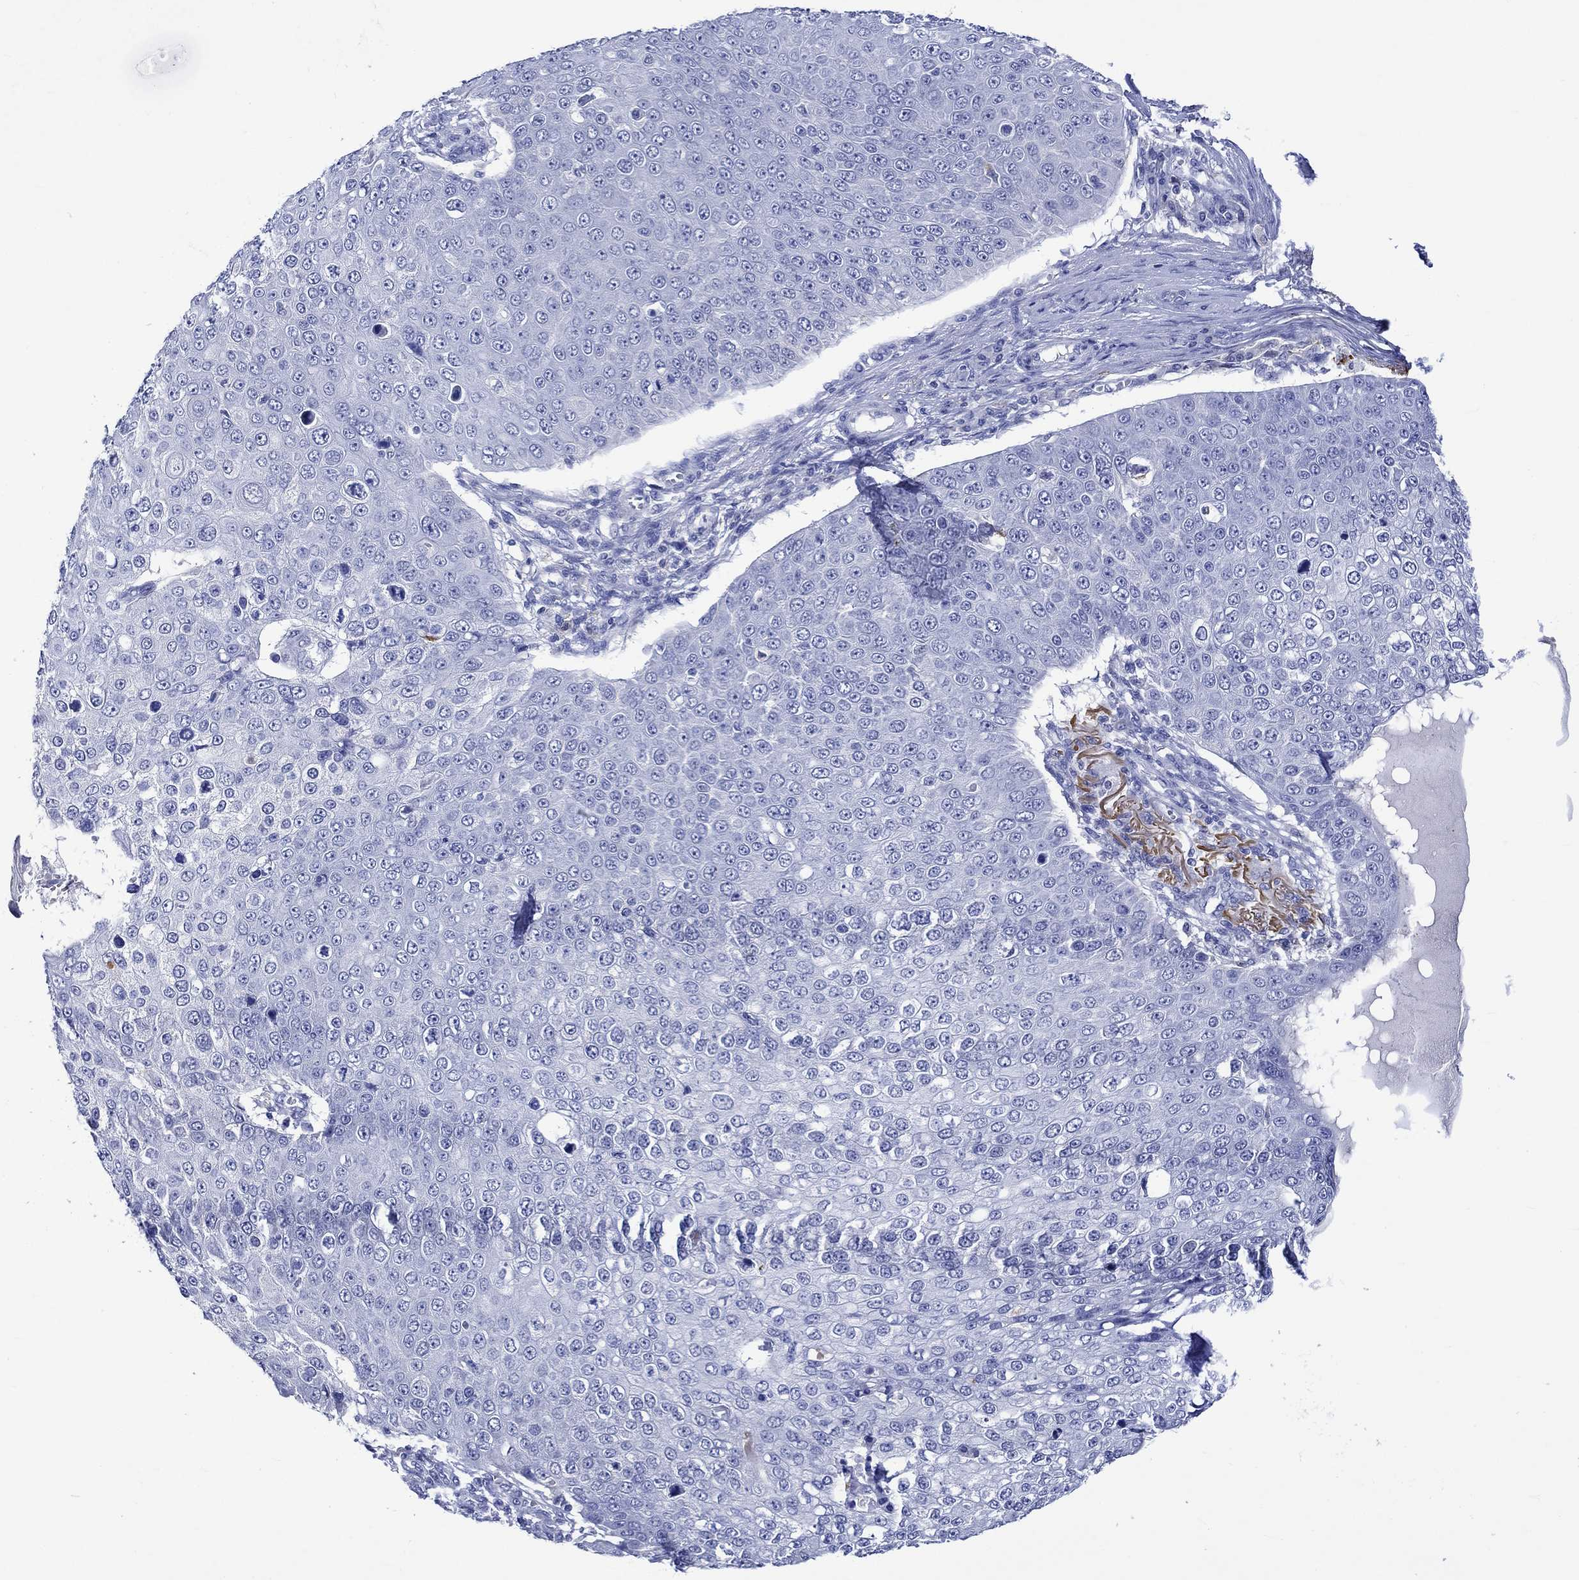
{"staining": {"intensity": "negative", "quantity": "none", "location": "none"}, "tissue": "skin cancer", "cell_type": "Tumor cells", "image_type": "cancer", "snomed": [{"axis": "morphology", "description": "Squamous cell carcinoma, NOS"}, {"axis": "topography", "description": "Skin"}], "caption": "A high-resolution micrograph shows immunohistochemistry staining of squamous cell carcinoma (skin), which exhibits no significant staining in tumor cells.", "gene": "KLHL35", "patient": {"sex": "male", "age": 71}}